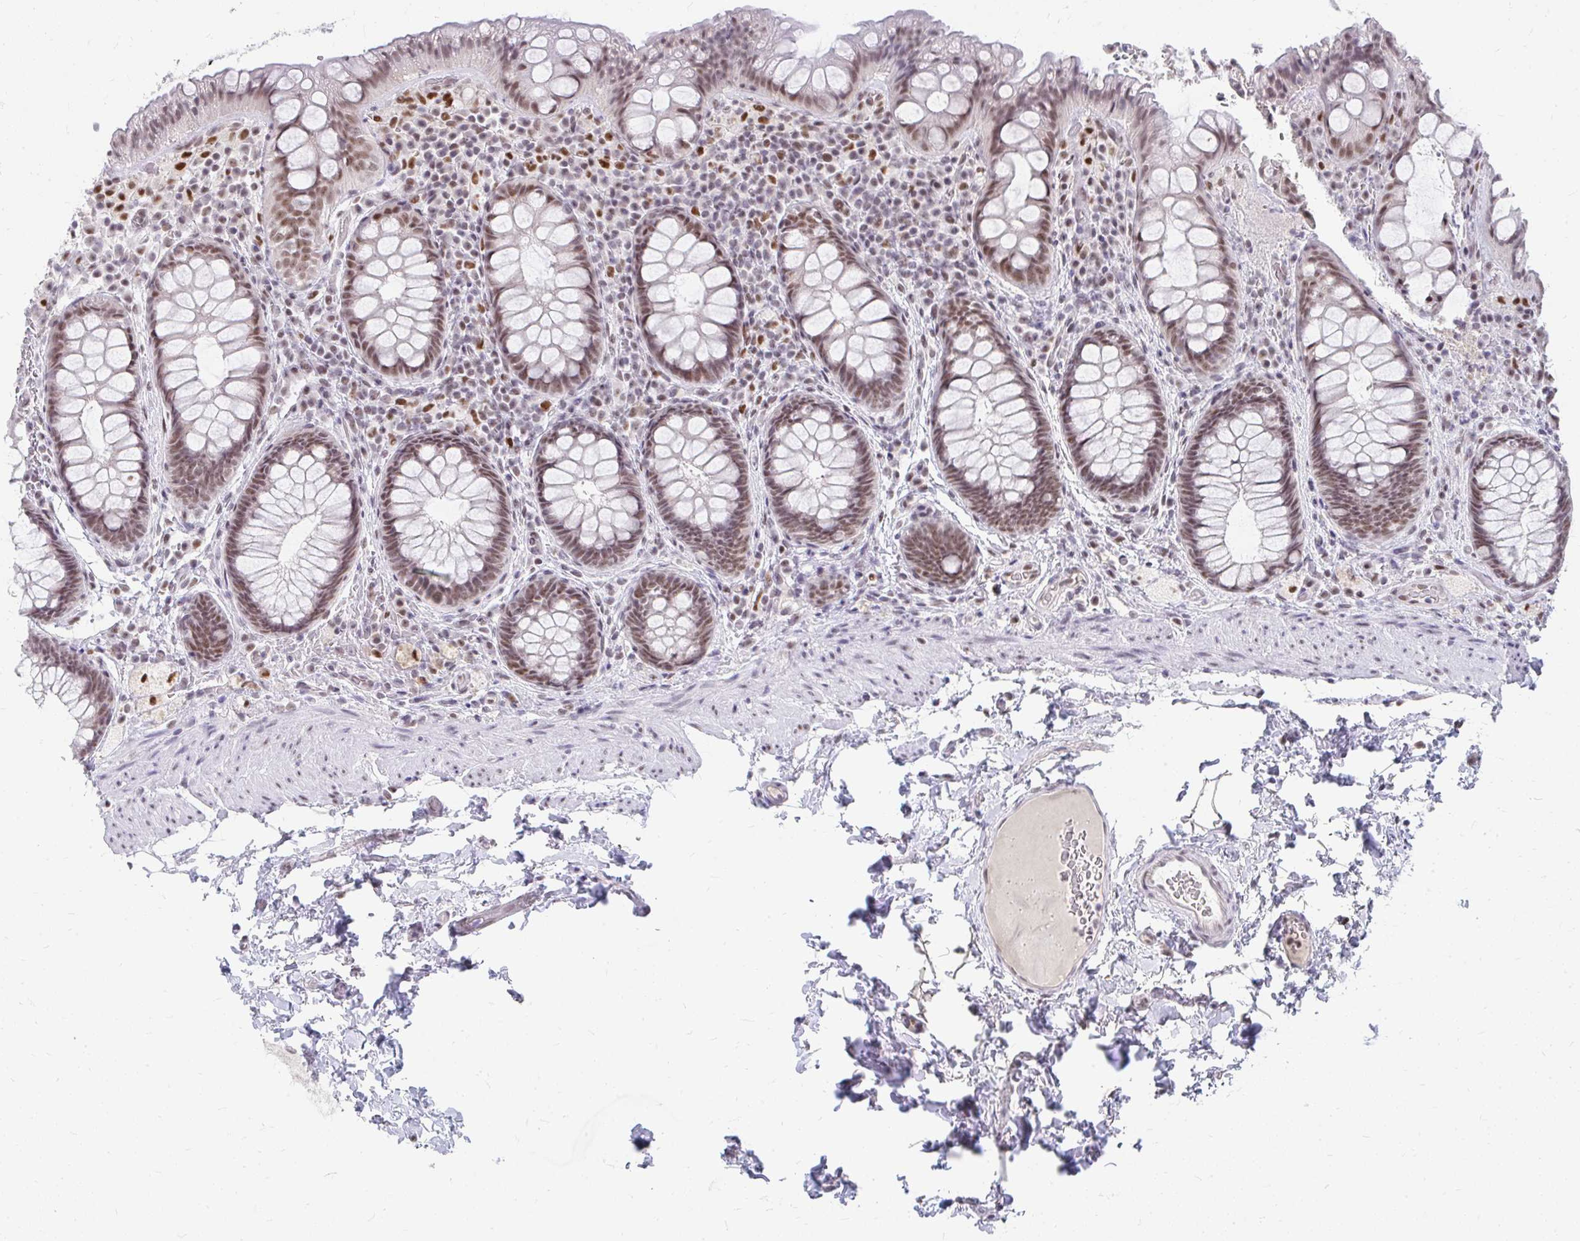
{"staining": {"intensity": "moderate", "quantity": ">75%", "location": "nuclear"}, "tissue": "rectum", "cell_type": "Glandular cells", "image_type": "normal", "snomed": [{"axis": "morphology", "description": "Normal tissue, NOS"}, {"axis": "topography", "description": "Rectum"}], "caption": "DAB immunohistochemical staining of unremarkable rectum displays moderate nuclear protein staining in about >75% of glandular cells.", "gene": "GTF2H1", "patient": {"sex": "female", "age": 69}}